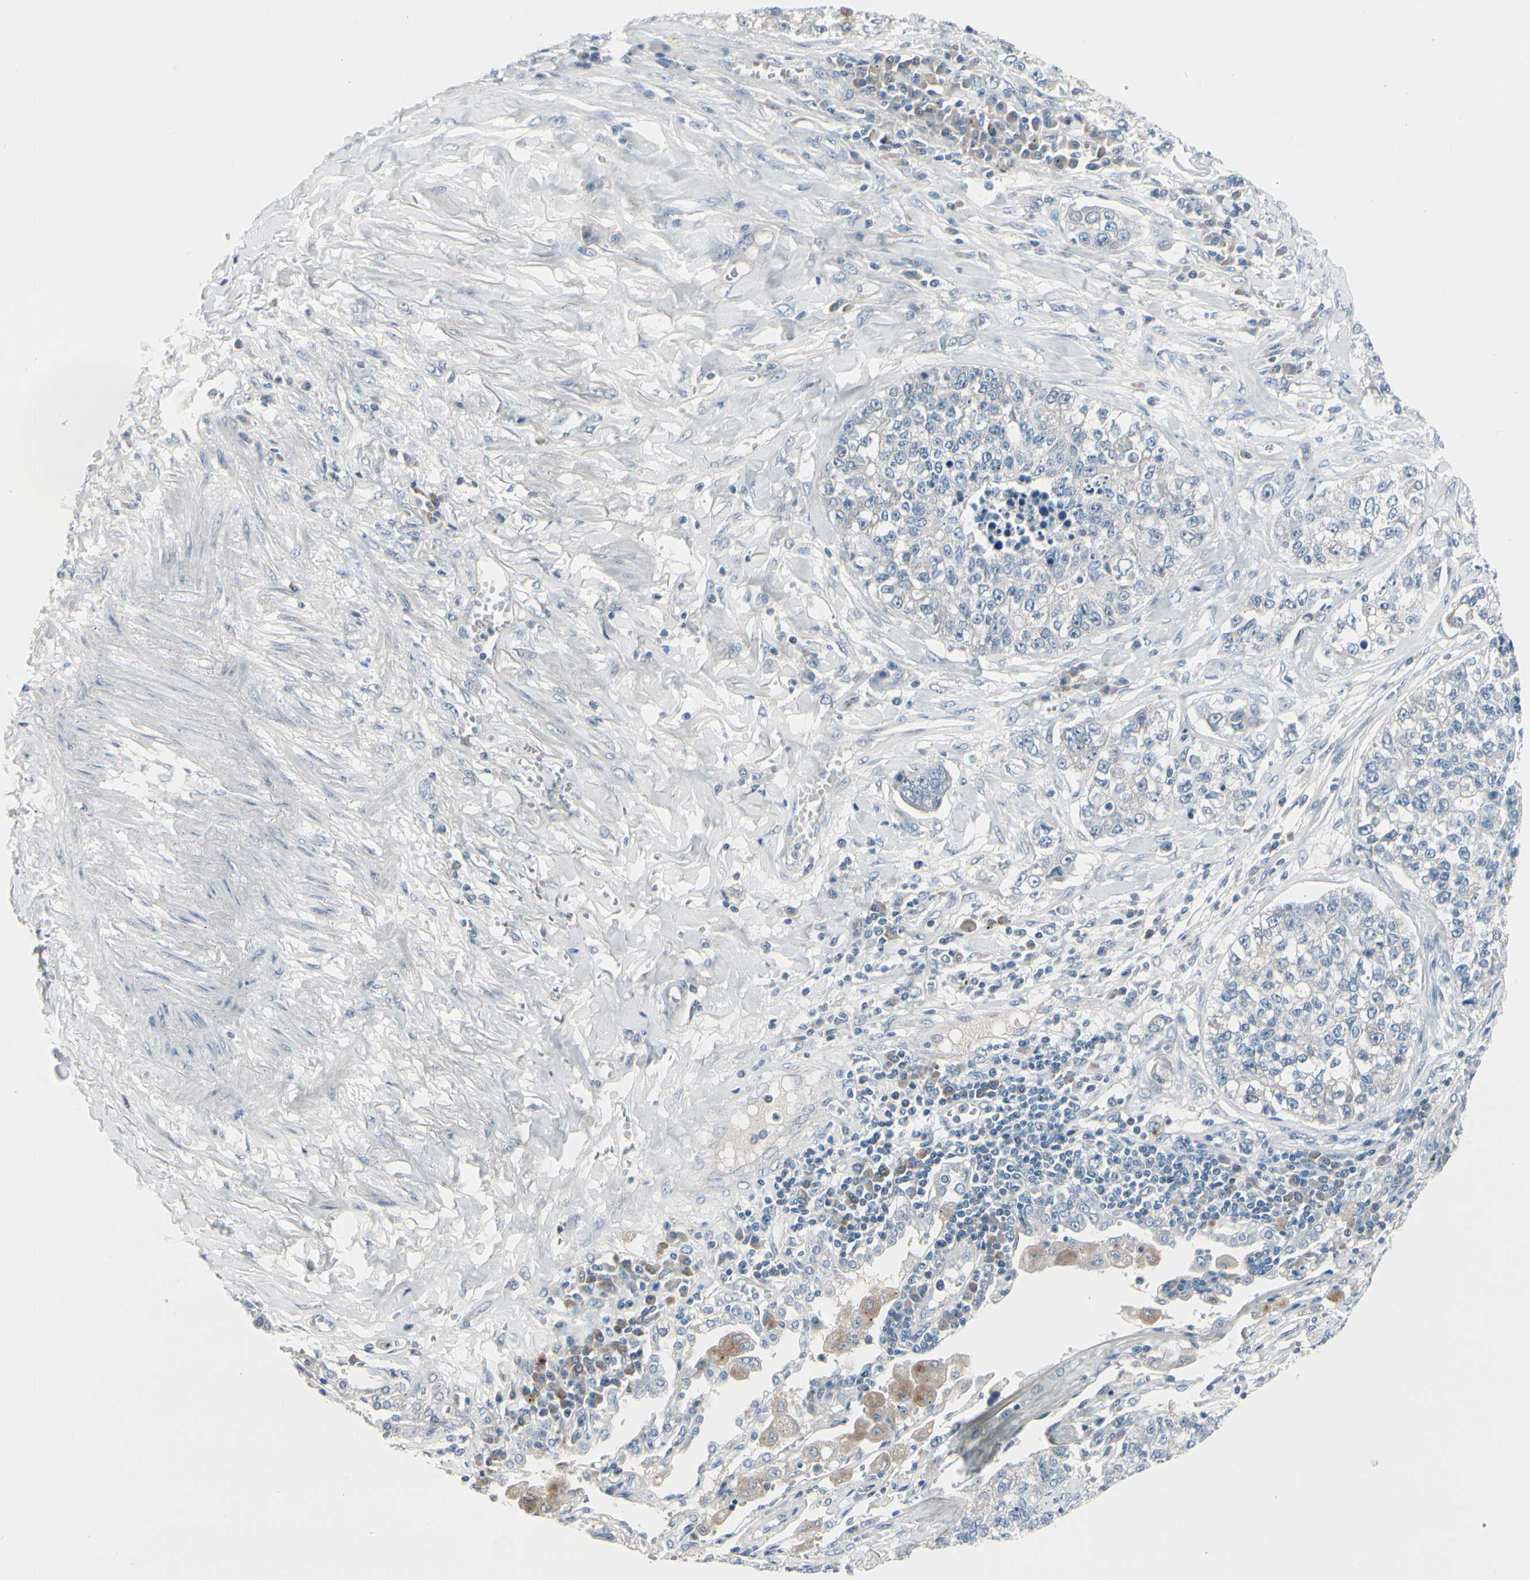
{"staining": {"intensity": "negative", "quantity": "none", "location": "none"}, "tissue": "lung cancer", "cell_type": "Tumor cells", "image_type": "cancer", "snomed": [{"axis": "morphology", "description": "Adenocarcinoma, NOS"}, {"axis": "topography", "description": "Lung"}], "caption": "DAB (3,3'-diaminobenzidine) immunohistochemical staining of human lung adenocarcinoma shows no significant staining in tumor cells.", "gene": "PGR", "patient": {"sex": "male", "age": 49}}